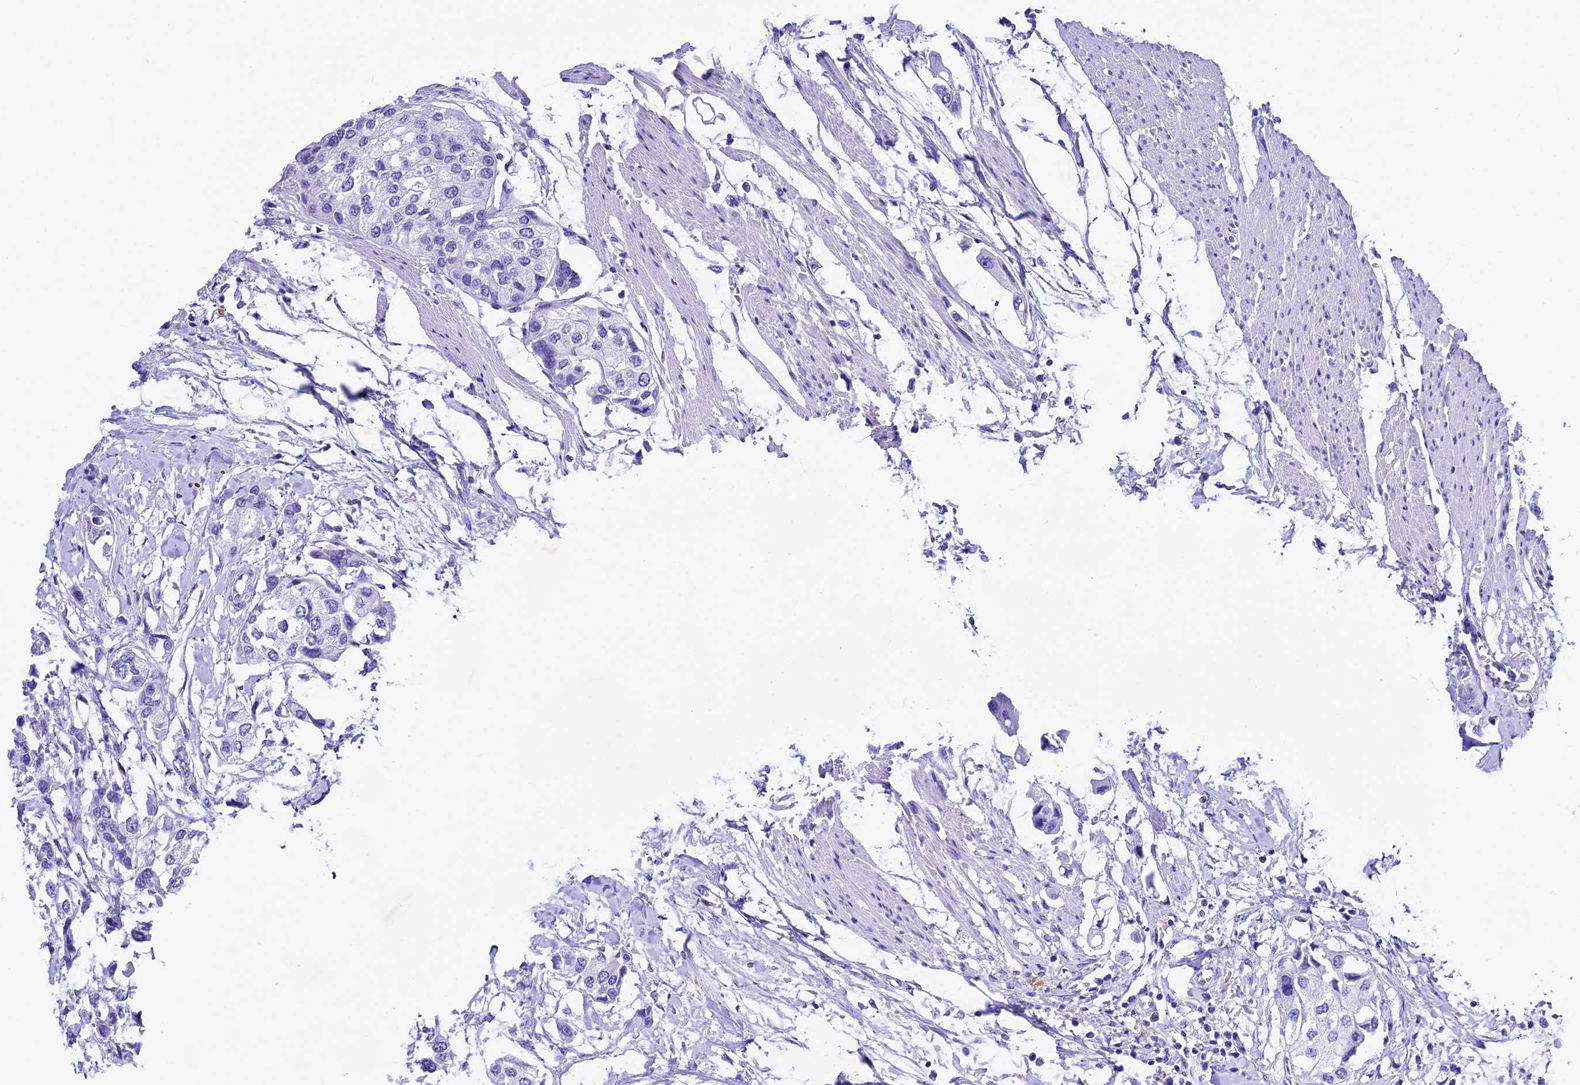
{"staining": {"intensity": "negative", "quantity": "none", "location": "none"}, "tissue": "urothelial cancer", "cell_type": "Tumor cells", "image_type": "cancer", "snomed": [{"axis": "morphology", "description": "Urothelial carcinoma, High grade"}, {"axis": "topography", "description": "Urinary bladder"}], "caption": "This is an immunohistochemistry micrograph of urothelial carcinoma (high-grade). There is no expression in tumor cells.", "gene": "PSG11", "patient": {"sex": "male", "age": 64}}